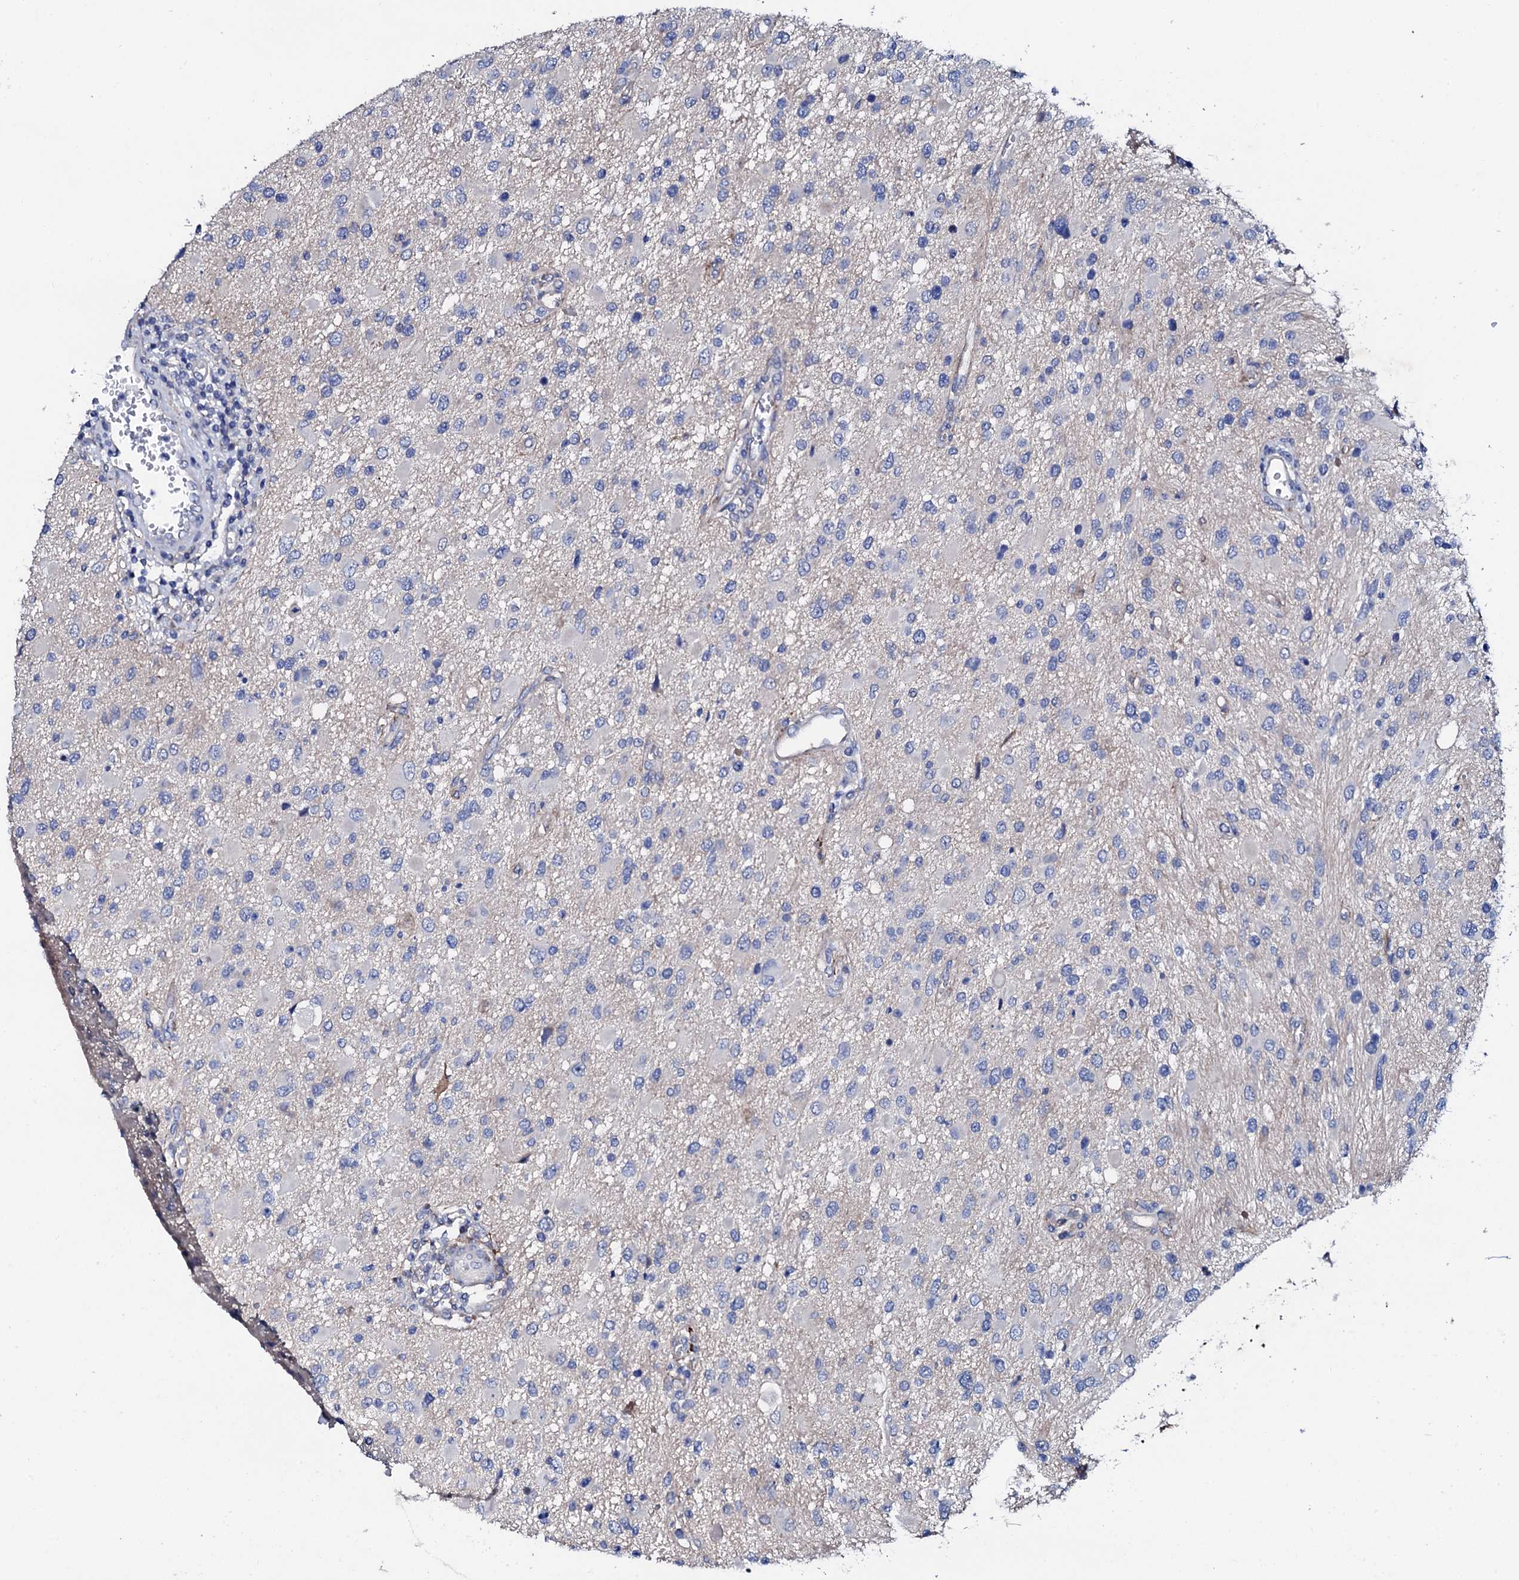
{"staining": {"intensity": "negative", "quantity": "none", "location": "none"}, "tissue": "glioma", "cell_type": "Tumor cells", "image_type": "cancer", "snomed": [{"axis": "morphology", "description": "Glioma, malignant, High grade"}, {"axis": "topography", "description": "Brain"}], "caption": "Human malignant glioma (high-grade) stained for a protein using immunohistochemistry (IHC) displays no expression in tumor cells.", "gene": "TRDN", "patient": {"sex": "male", "age": 53}}